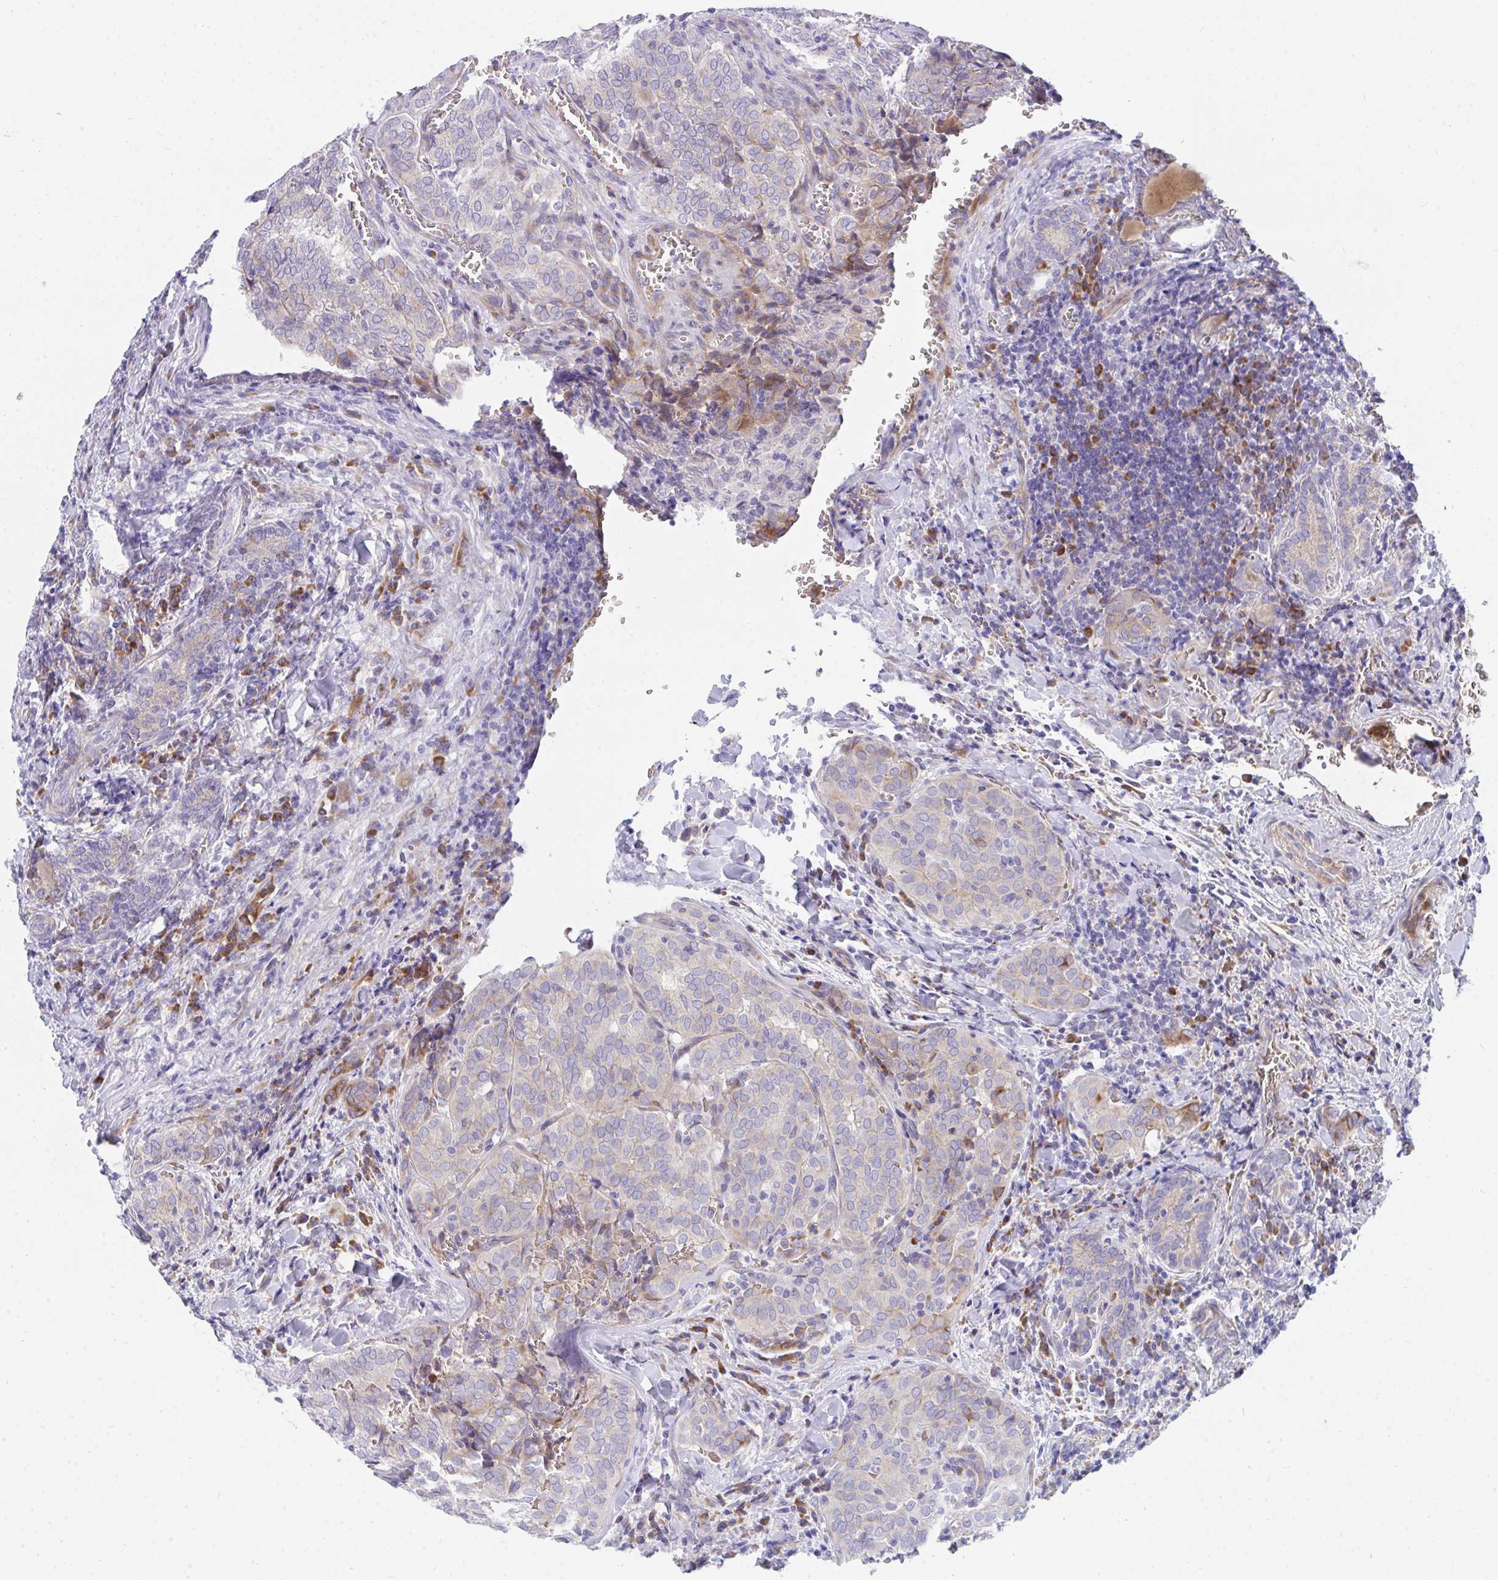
{"staining": {"intensity": "negative", "quantity": "none", "location": "none"}, "tissue": "thyroid cancer", "cell_type": "Tumor cells", "image_type": "cancer", "snomed": [{"axis": "morphology", "description": "Papillary adenocarcinoma, NOS"}, {"axis": "topography", "description": "Thyroid gland"}], "caption": "Tumor cells show no significant positivity in papillary adenocarcinoma (thyroid). (DAB IHC with hematoxylin counter stain).", "gene": "MROH2B", "patient": {"sex": "female", "age": 30}}